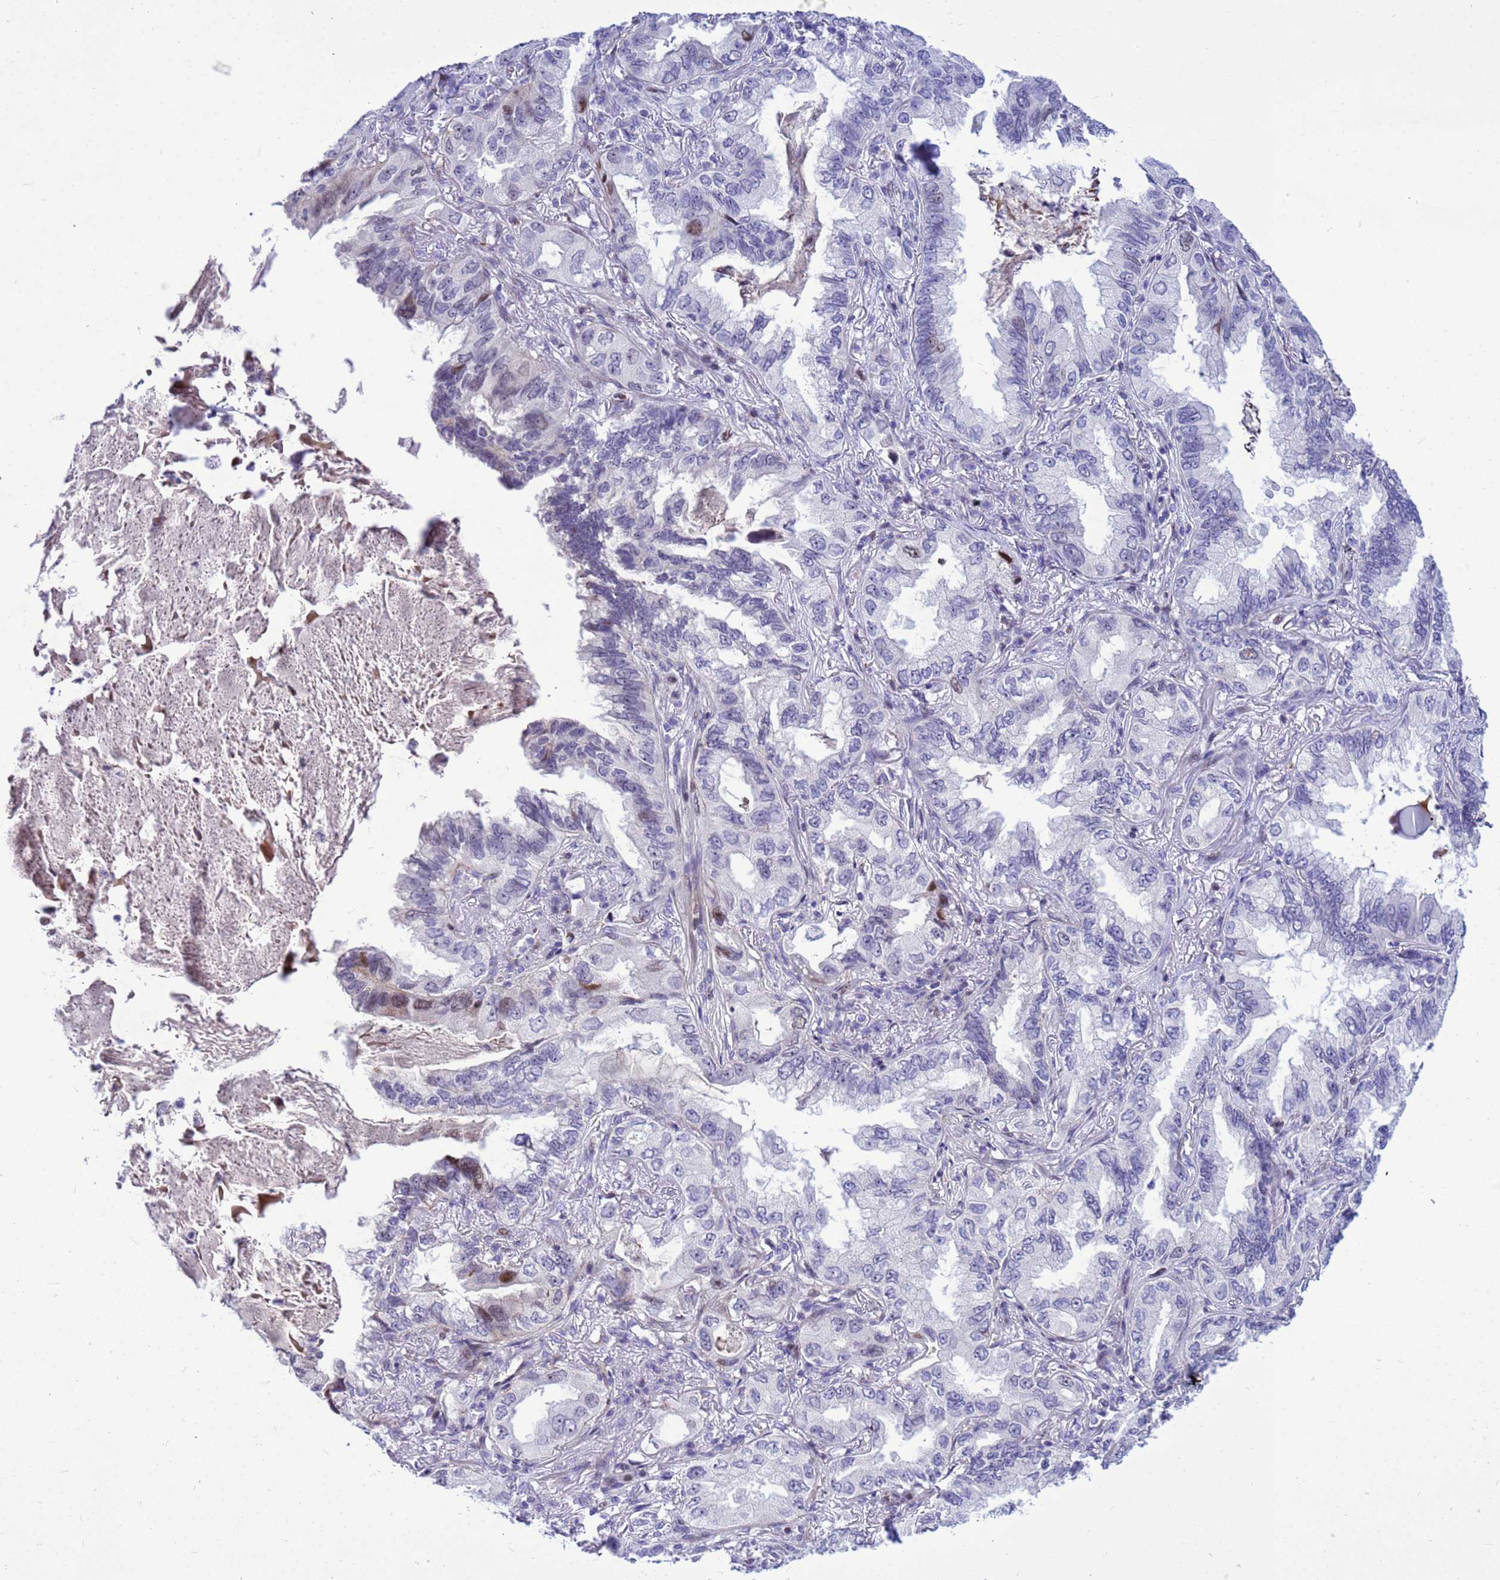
{"staining": {"intensity": "moderate", "quantity": "<25%", "location": "nuclear"}, "tissue": "lung cancer", "cell_type": "Tumor cells", "image_type": "cancer", "snomed": [{"axis": "morphology", "description": "Adenocarcinoma, NOS"}, {"axis": "topography", "description": "Lung"}], "caption": "A micrograph showing moderate nuclear expression in approximately <25% of tumor cells in lung cancer, as visualized by brown immunohistochemical staining.", "gene": "ADAMTS7", "patient": {"sex": "female", "age": 69}}